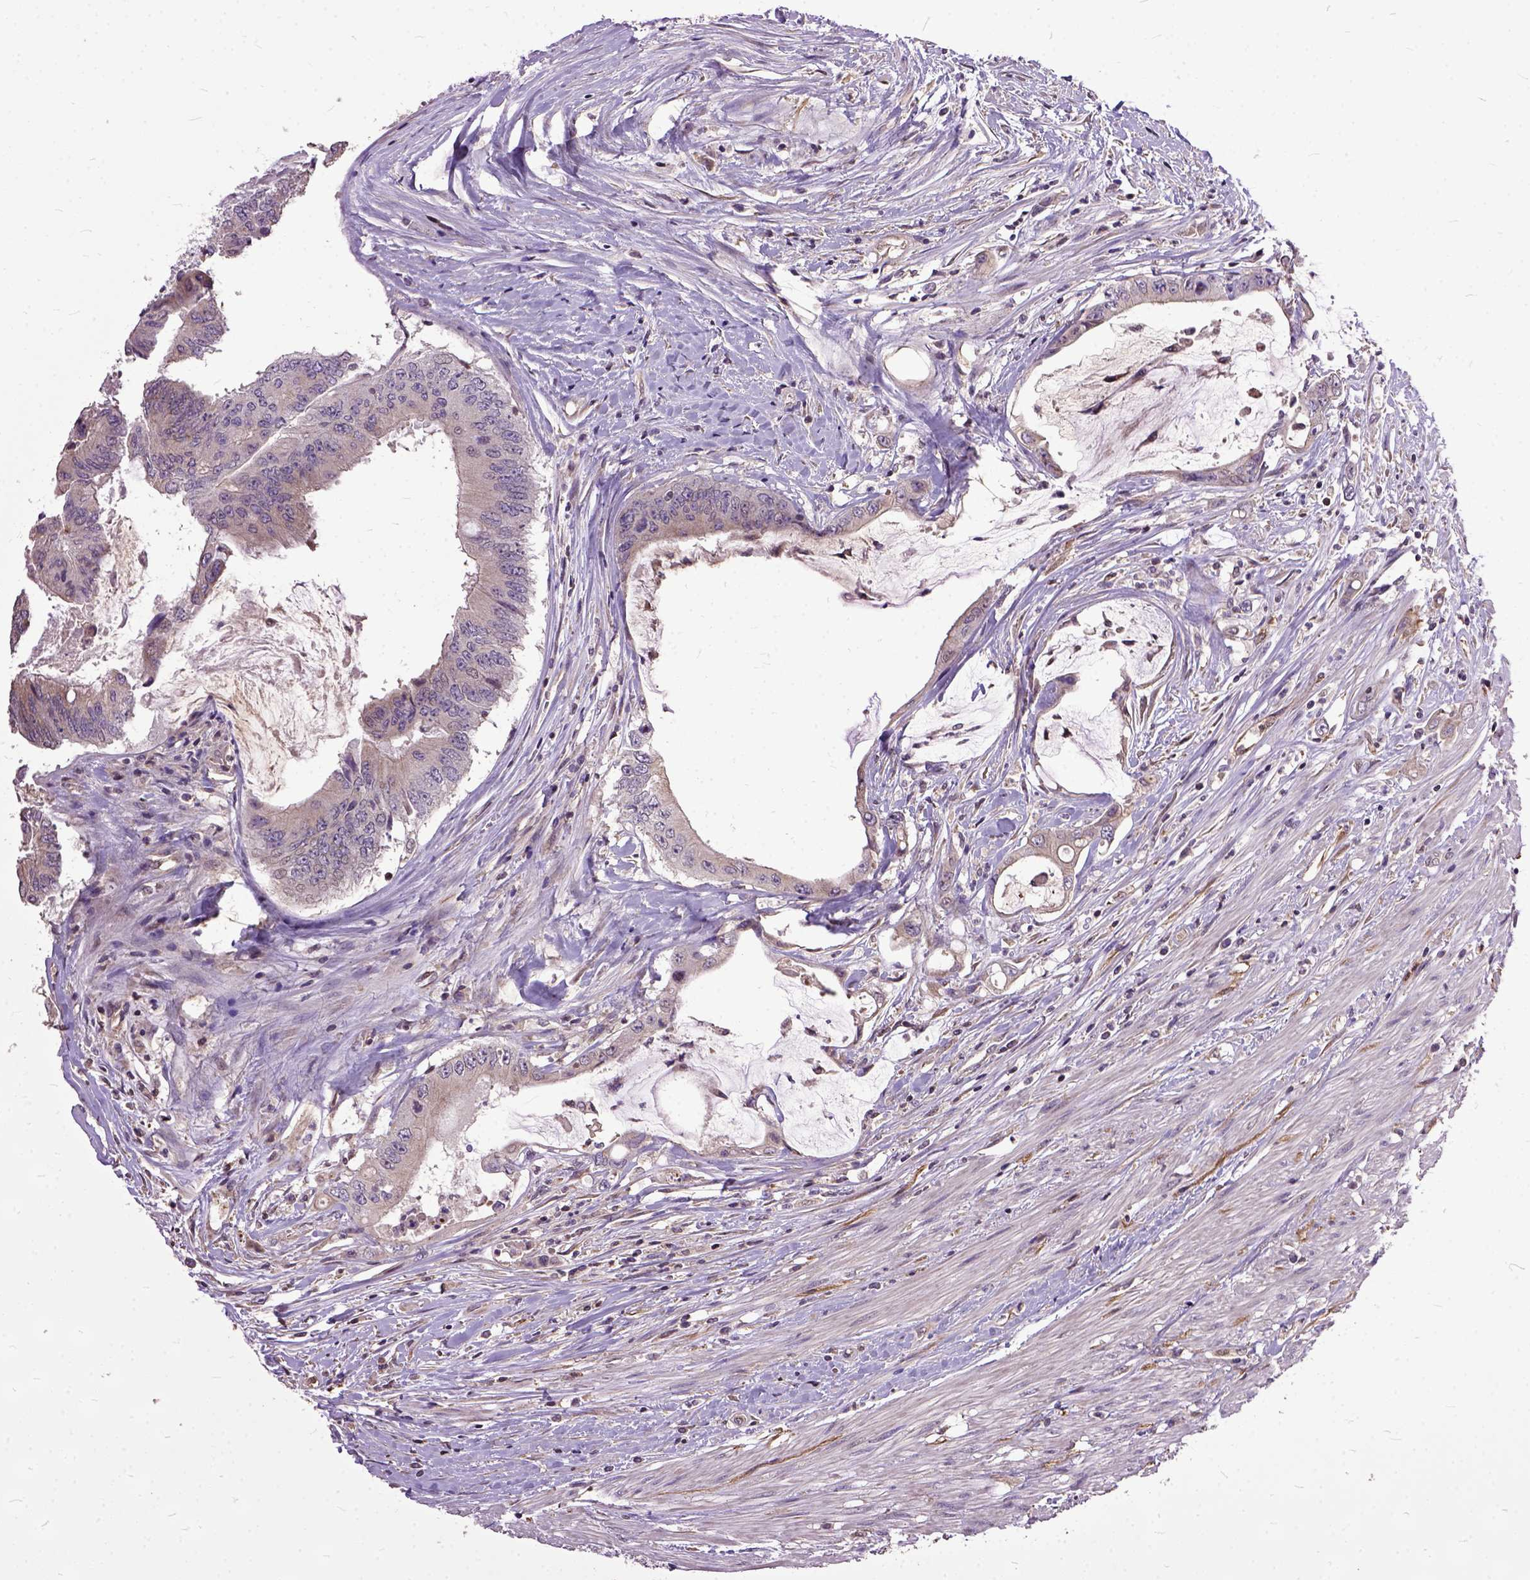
{"staining": {"intensity": "moderate", "quantity": "<25%", "location": "cytoplasmic/membranous"}, "tissue": "colorectal cancer", "cell_type": "Tumor cells", "image_type": "cancer", "snomed": [{"axis": "morphology", "description": "Adenocarcinoma, NOS"}, {"axis": "topography", "description": "Rectum"}], "caption": "Immunohistochemical staining of human colorectal adenocarcinoma displays moderate cytoplasmic/membranous protein positivity in about <25% of tumor cells.", "gene": "AREG", "patient": {"sex": "male", "age": 59}}